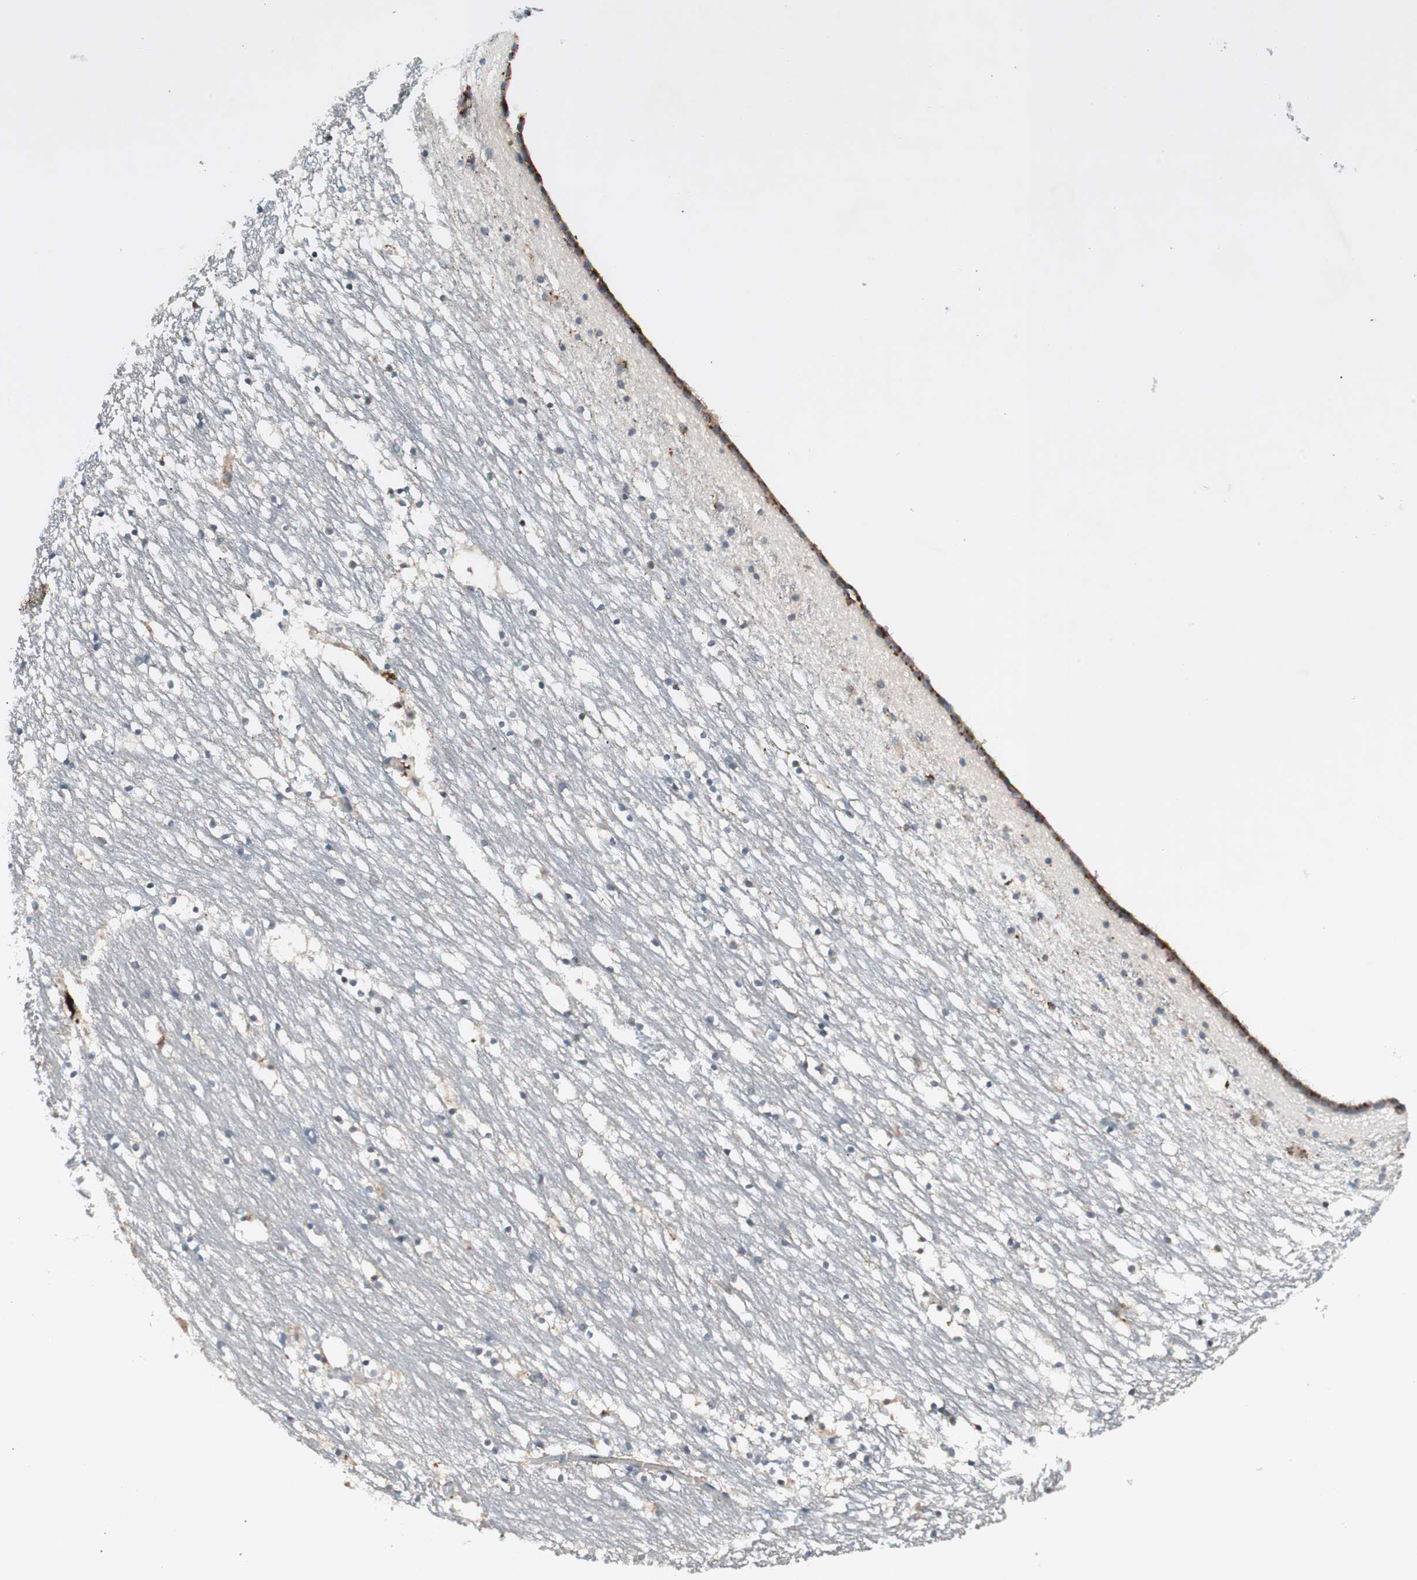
{"staining": {"intensity": "strong", "quantity": "25%-75%", "location": "cytoplasmic/membranous"}, "tissue": "caudate", "cell_type": "Glial cells", "image_type": "normal", "snomed": [{"axis": "morphology", "description": "Normal tissue, NOS"}, {"axis": "topography", "description": "Lateral ventricle wall"}], "caption": "Immunohistochemical staining of unremarkable caudate demonstrates 25%-75% levels of strong cytoplasmic/membranous protein positivity in about 25%-75% of glial cells. The staining was performed using DAB (3,3'-diaminobenzidine), with brown indicating positive protein expression. Nuclei are stained blue with hematoxylin.", "gene": "FGFR4", "patient": {"sex": "male", "age": 45}}